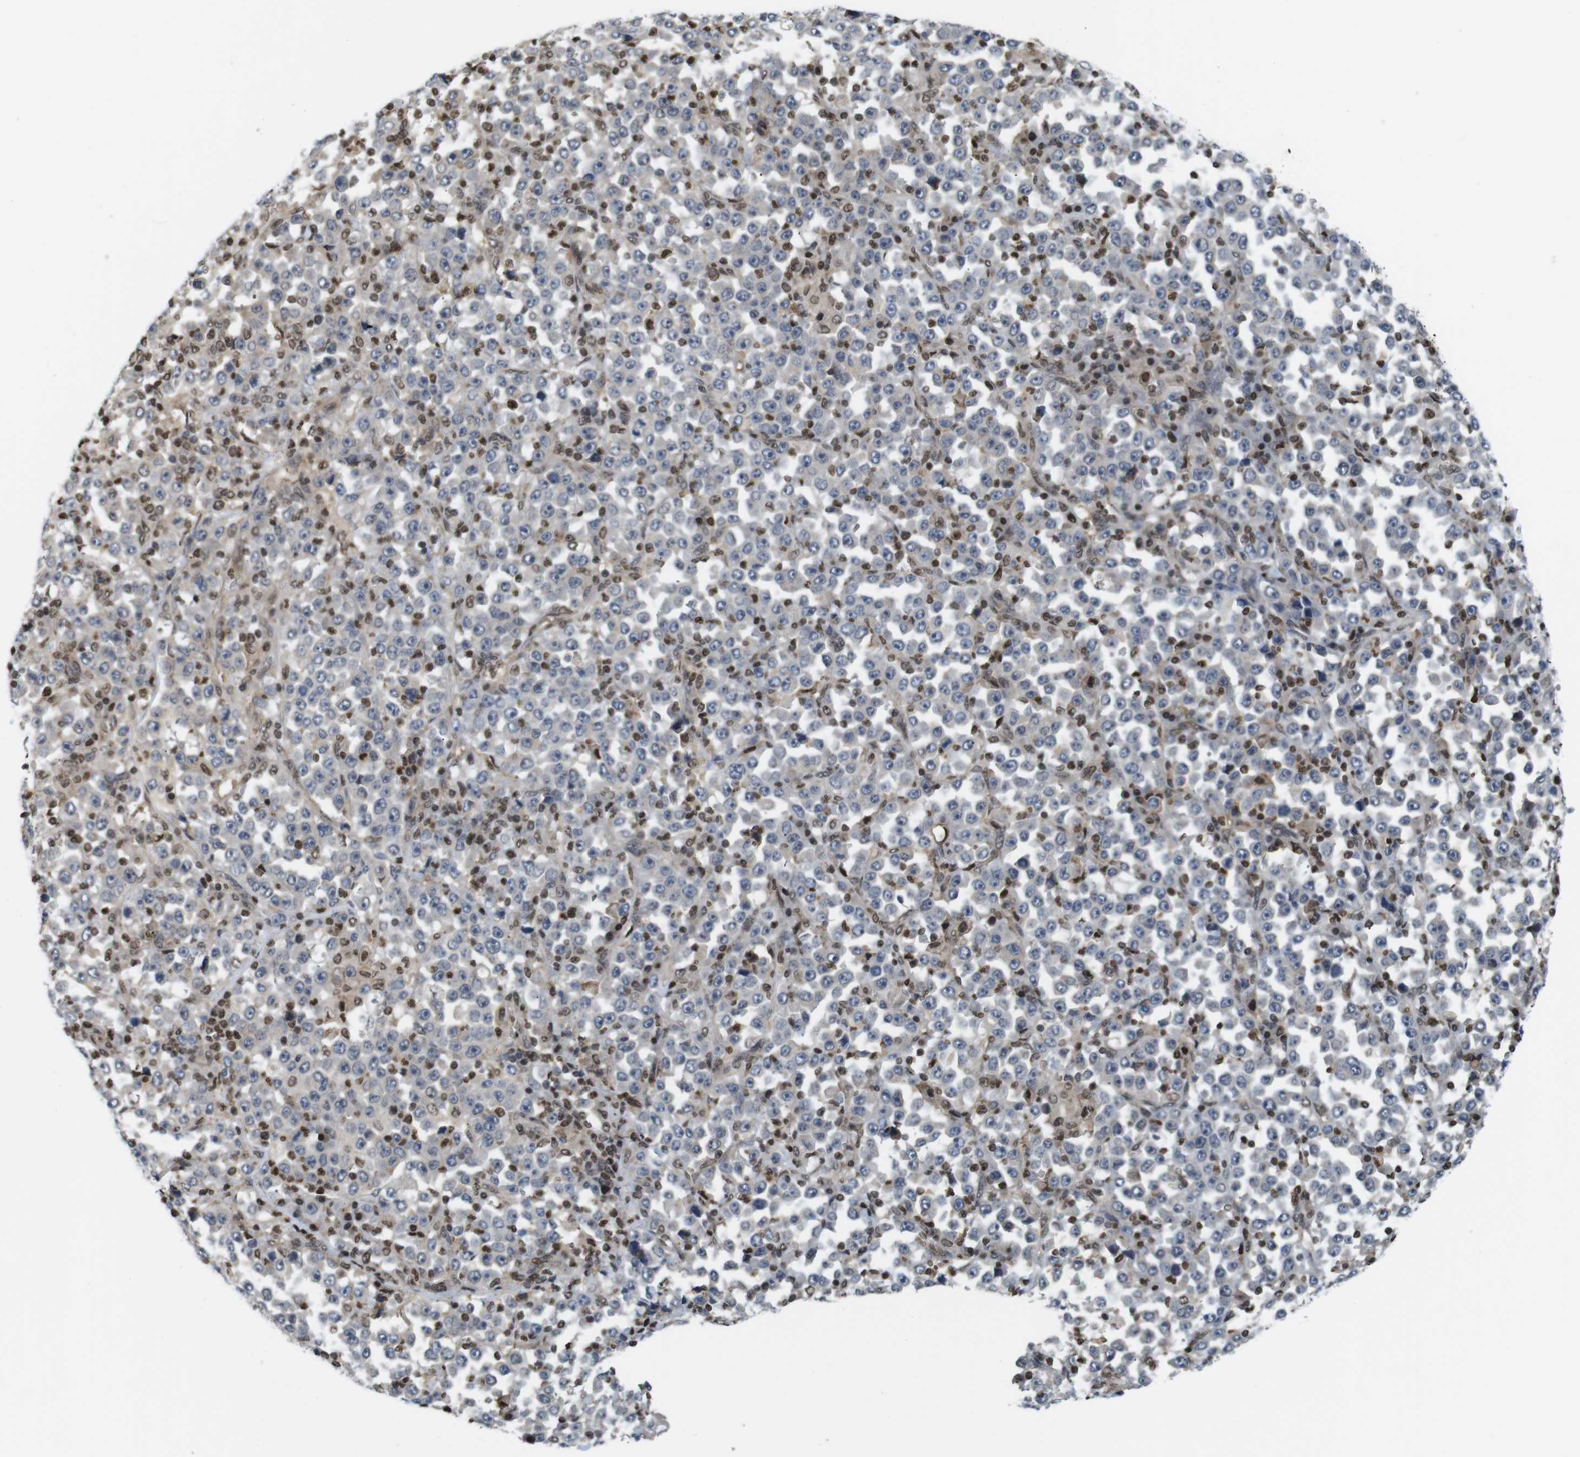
{"staining": {"intensity": "weak", "quantity": "25%-75%", "location": "cytoplasmic/membranous"}, "tissue": "stomach cancer", "cell_type": "Tumor cells", "image_type": "cancer", "snomed": [{"axis": "morphology", "description": "Normal tissue, NOS"}, {"axis": "morphology", "description": "Adenocarcinoma, NOS"}, {"axis": "topography", "description": "Stomach, upper"}, {"axis": "topography", "description": "Stomach"}], "caption": "An IHC micrograph of tumor tissue is shown. Protein staining in brown labels weak cytoplasmic/membranous positivity in stomach adenocarcinoma within tumor cells.", "gene": "MBD1", "patient": {"sex": "male", "age": 59}}